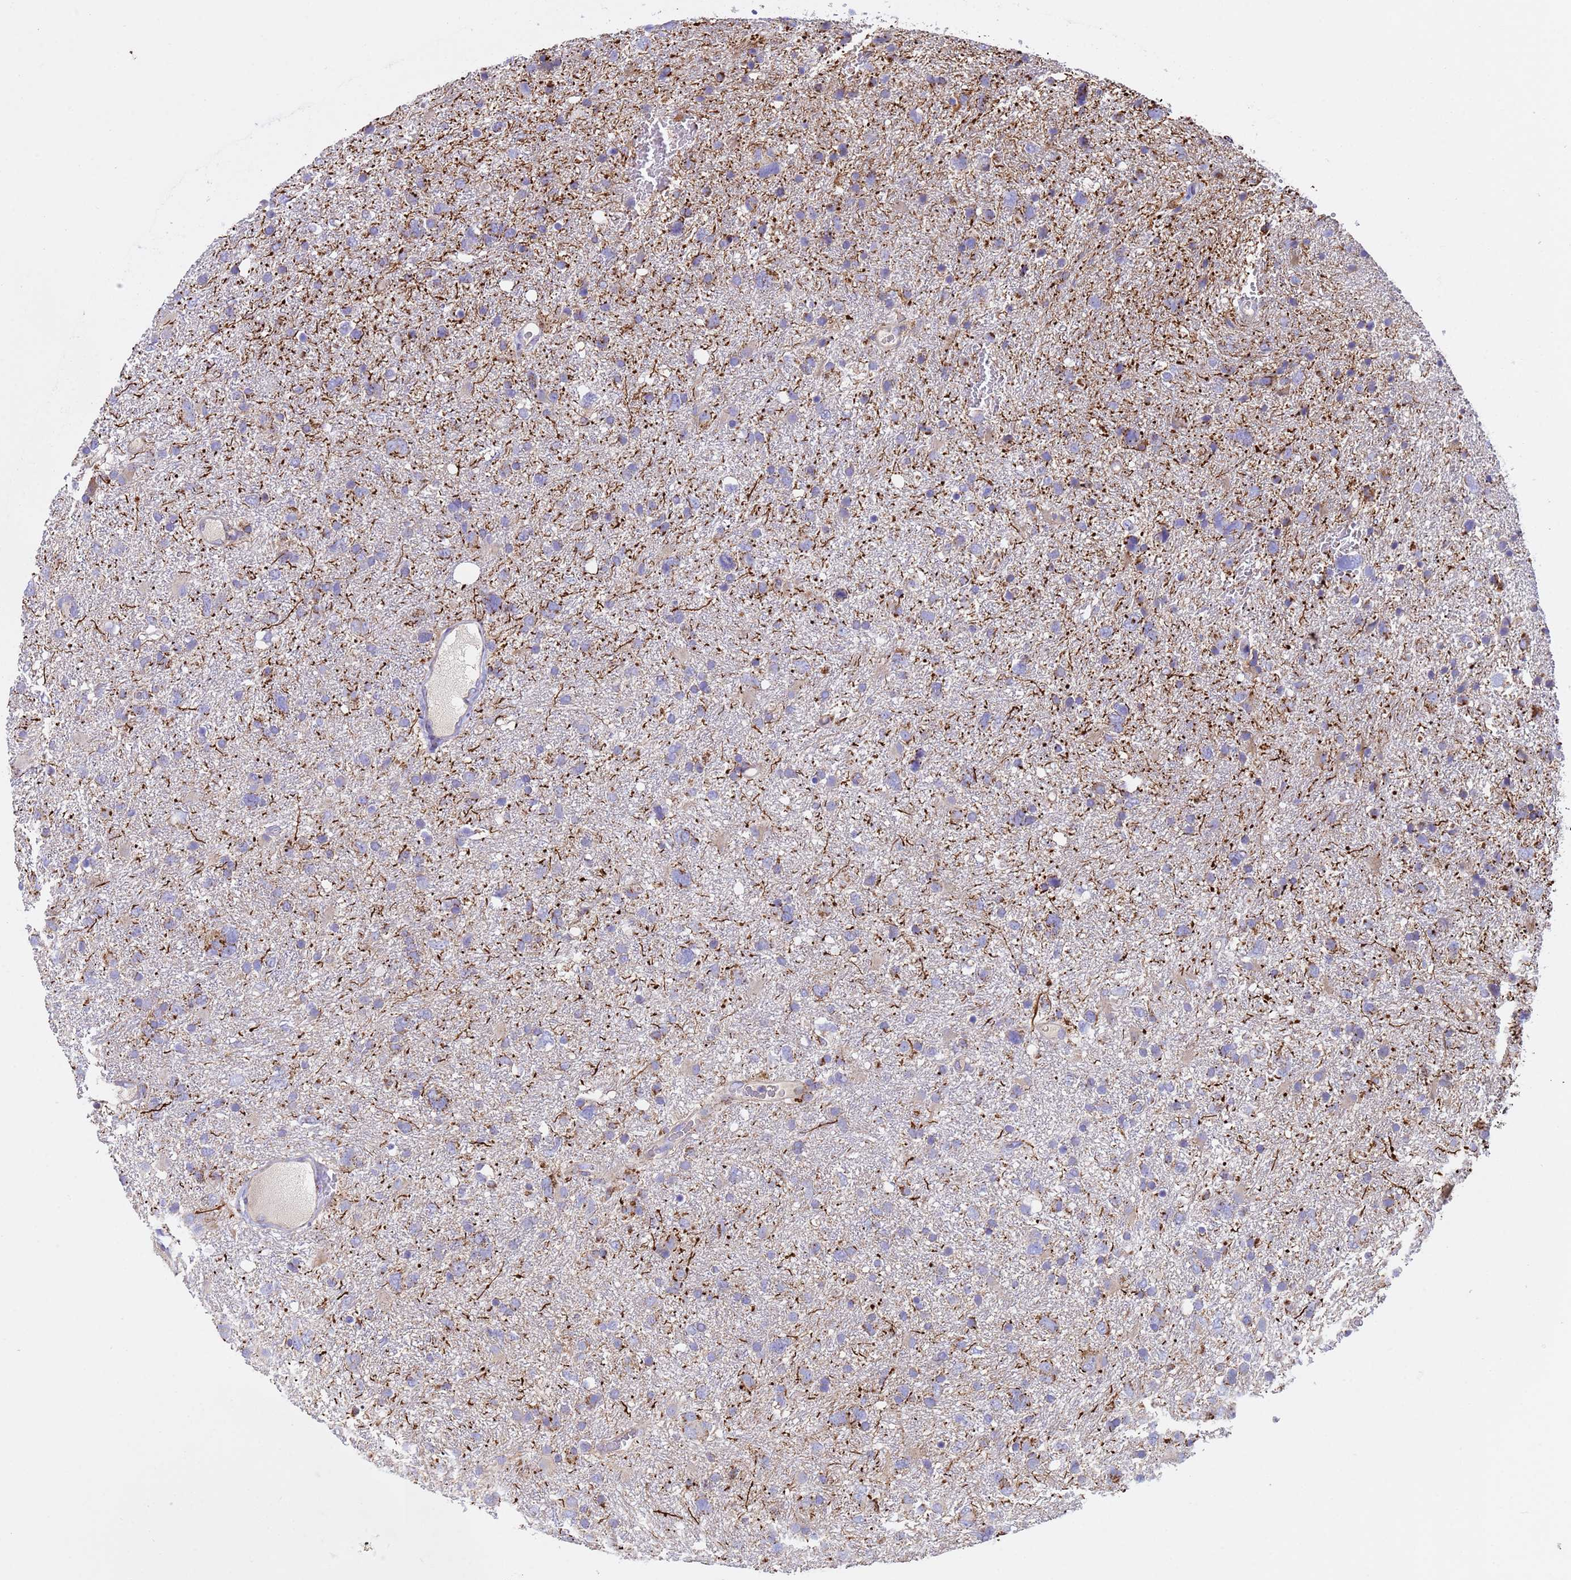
{"staining": {"intensity": "negative", "quantity": "none", "location": "none"}, "tissue": "glioma", "cell_type": "Tumor cells", "image_type": "cancer", "snomed": [{"axis": "morphology", "description": "Glioma, malignant, High grade"}, {"axis": "topography", "description": "Brain"}], "caption": "IHC histopathology image of neoplastic tissue: malignant glioma (high-grade) stained with DAB (3,3'-diaminobenzidine) shows no significant protein expression in tumor cells.", "gene": "TUBGCP3", "patient": {"sex": "male", "age": 61}}